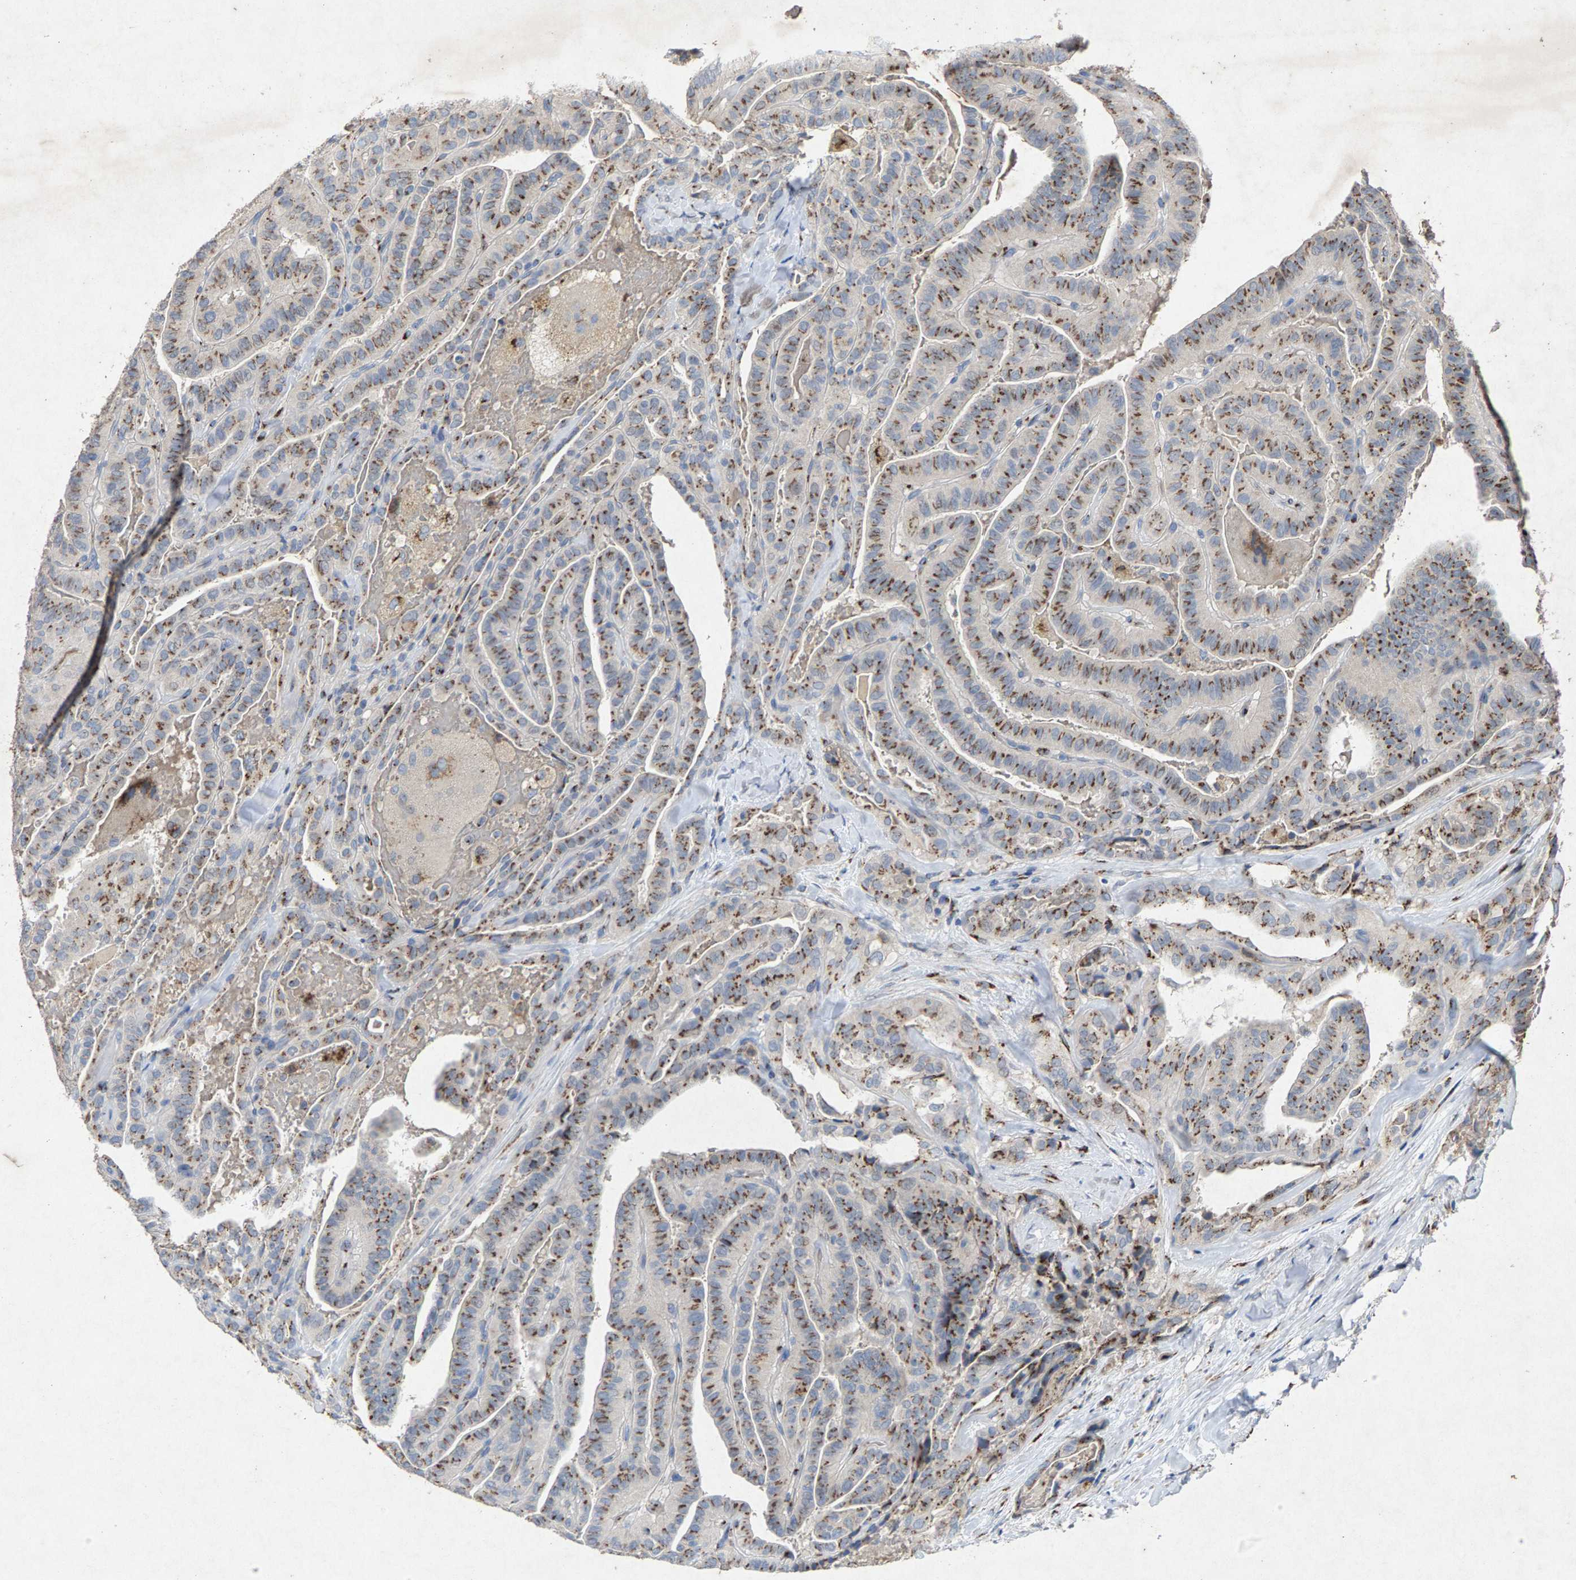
{"staining": {"intensity": "moderate", "quantity": ">75%", "location": "cytoplasmic/membranous"}, "tissue": "thyroid cancer", "cell_type": "Tumor cells", "image_type": "cancer", "snomed": [{"axis": "morphology", "description": "Papillary adenocarcinoma, NOS"}, {"axis": "topography", "description": "Thyroid gland"}], "caption": "High-power microscopy captured an immunohistochemistry (IHC) photomicrograph of papillary adenocarcinoma (thyroid), revealing moderate cytoplasmic/membranous positivity in about >75% of tumor cells.", "gene": "MAN2A1", "patient": {"sex": "male", "age": 77}}